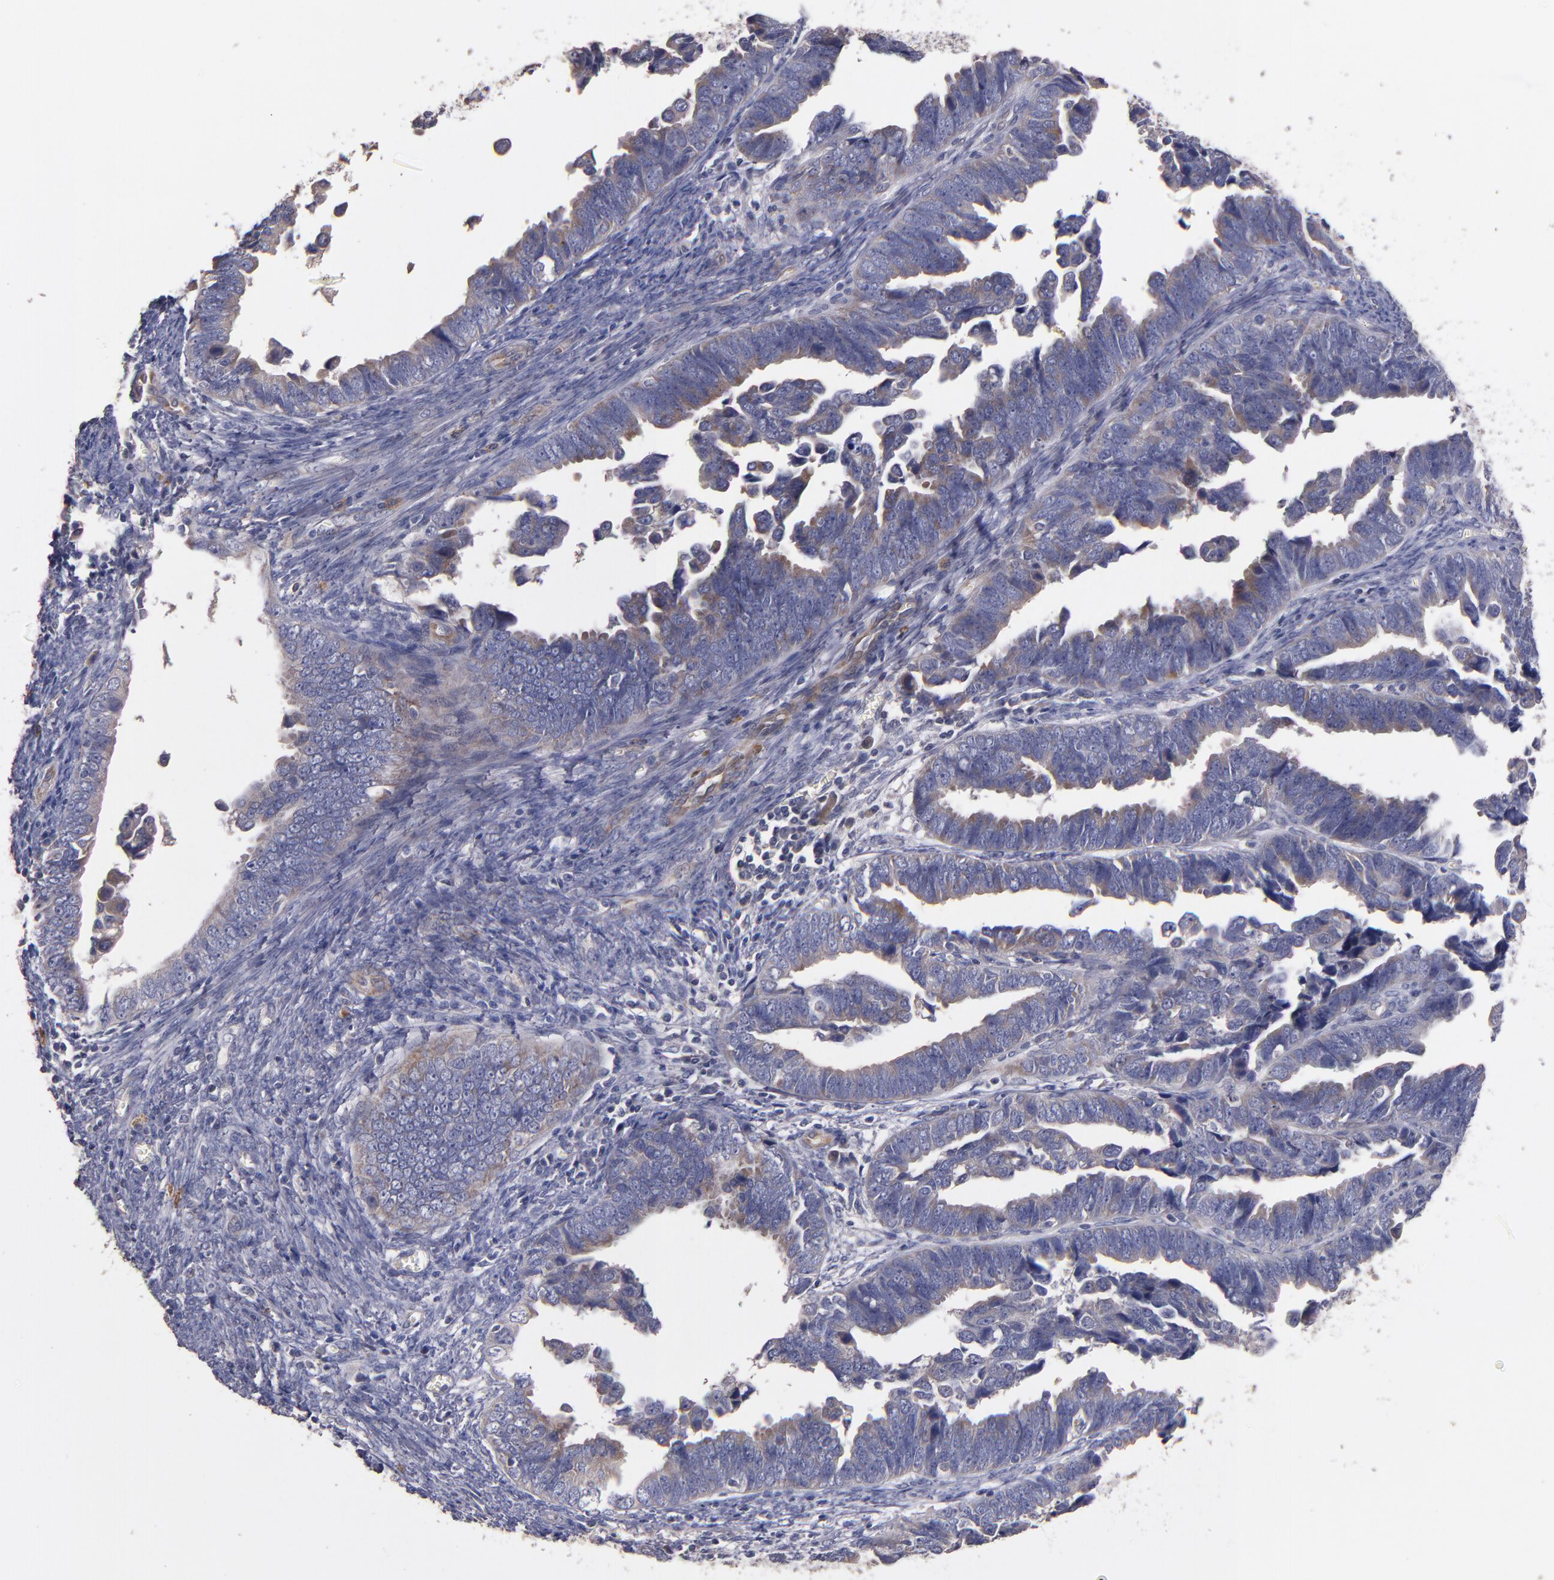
{"staining": {"intensity": "moderate", "quantity": "25%-75%", "location": "cytoplasmic/membranous"}, "tissue": "endometrial cancer", "cell_type": "Tumor cells", "image_type": "cancer", "snomed": [{"axis": "morphology", "description": "Adenocarcinoma, NOS"}, {"axis": "topography", "description": "Endometrium"}], "caption": "Moderate cytoplasmic/membranous protein expression is seen in about 25%-75% of tumor cells in endometrial adenocarcinoma.", "gene": "MAGEE1", "patient": {"sex": "female", "age": 75}}